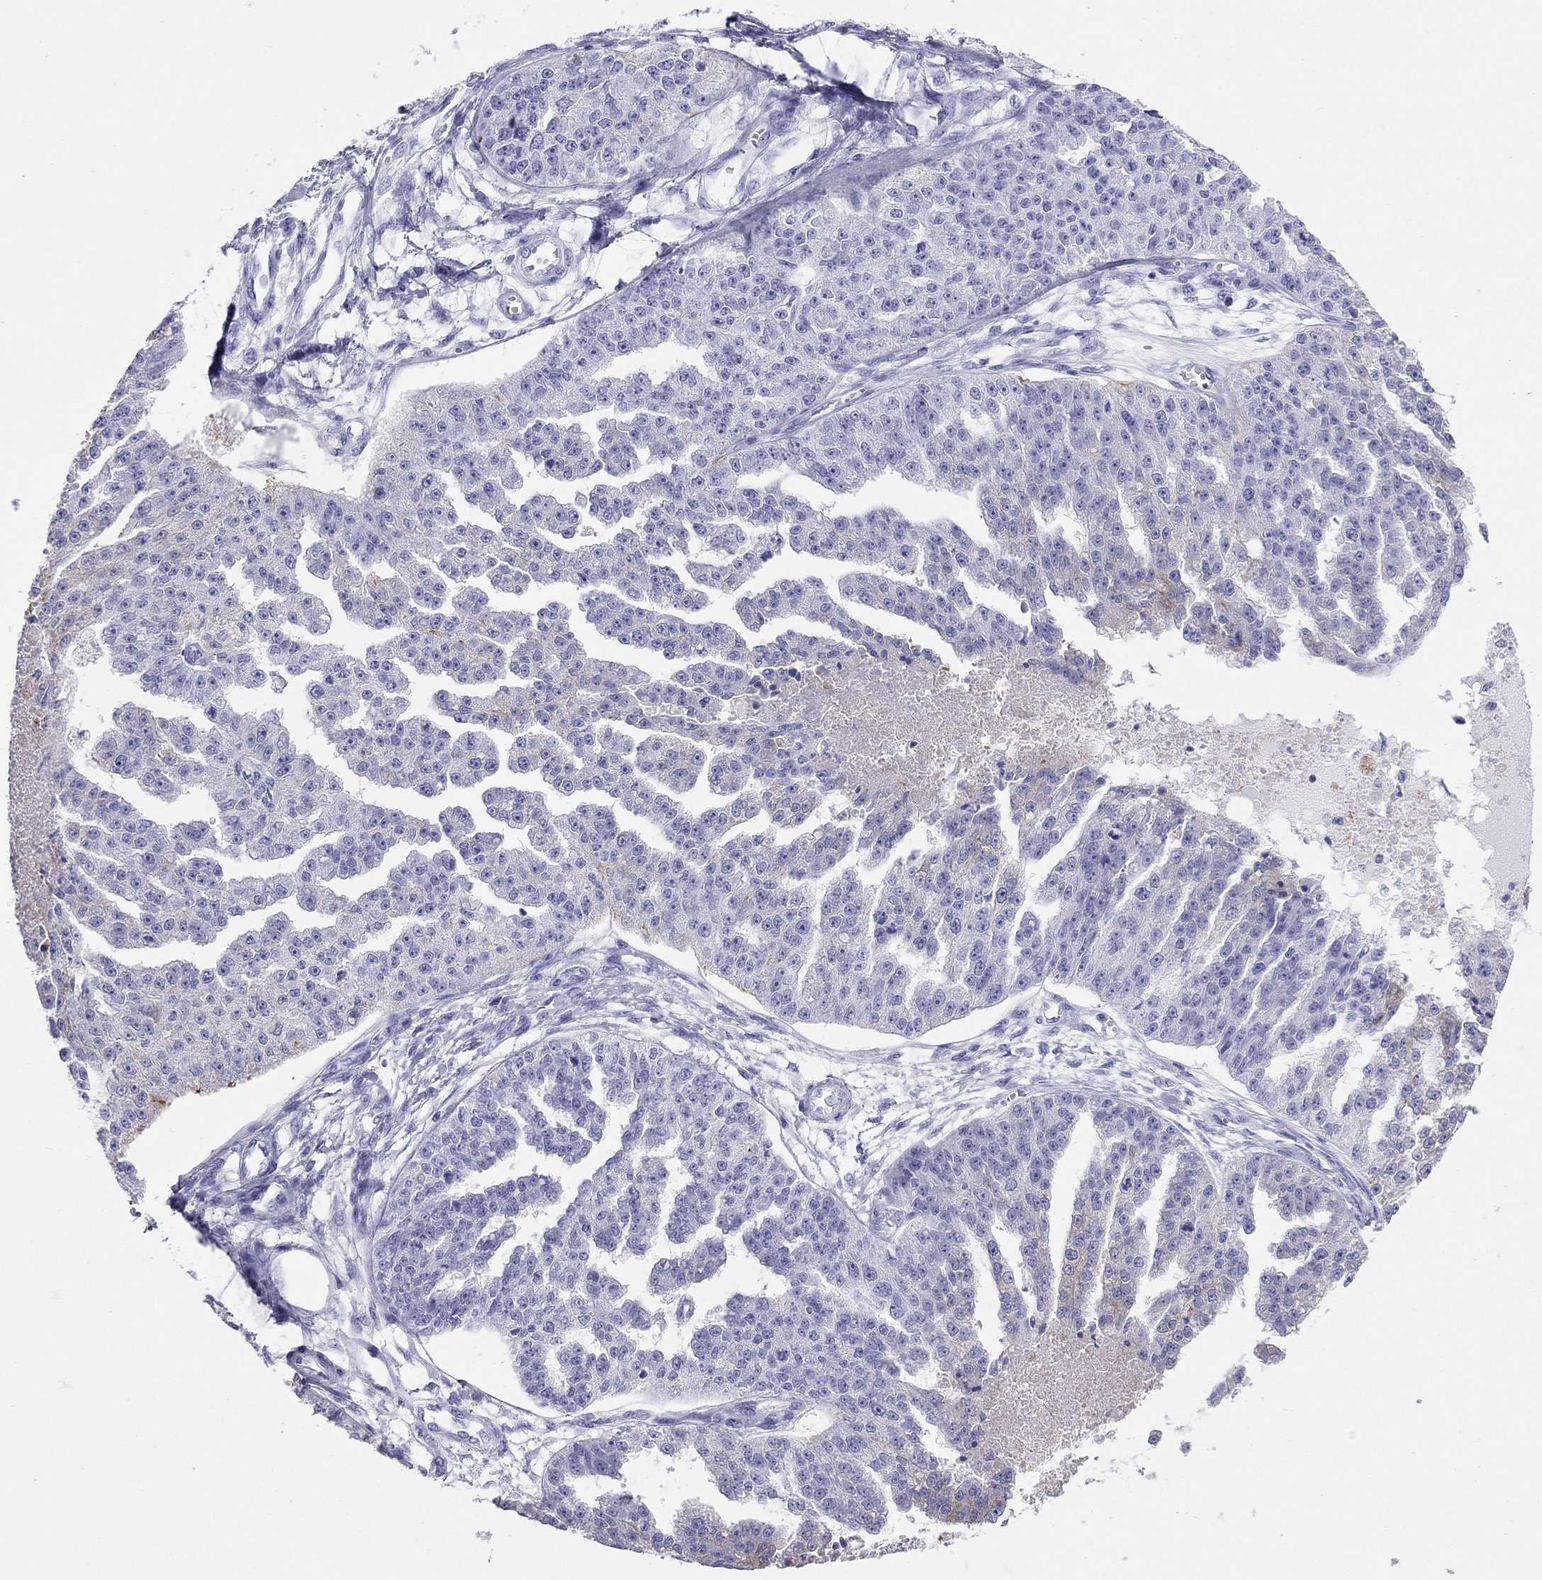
{"staining": {"intensity": "negative", "quantity": "none", "location": "none"}, "tissue": "ovarian cancer", "cell_type": "Tumor cells", "image_type": "cancer", "snomed": [{"axis": "morphology", "description": "Cystadenocarcinoma, serous, NOS"}, {"axis": "topography", "description": "Ovary"}], "caption": "Ovarian serous cystadenocarcinoma was stained to show a protein in brown. There is no significant positivity in tumor cells. The staining was performed using DAB to visualize the protein expression in brown, while the nuclei were stained in blue with hematoxylin (Magnification: 20x).", "gene": "HLA-DQB2", "patient": {"sex": "female", "age": 58}}